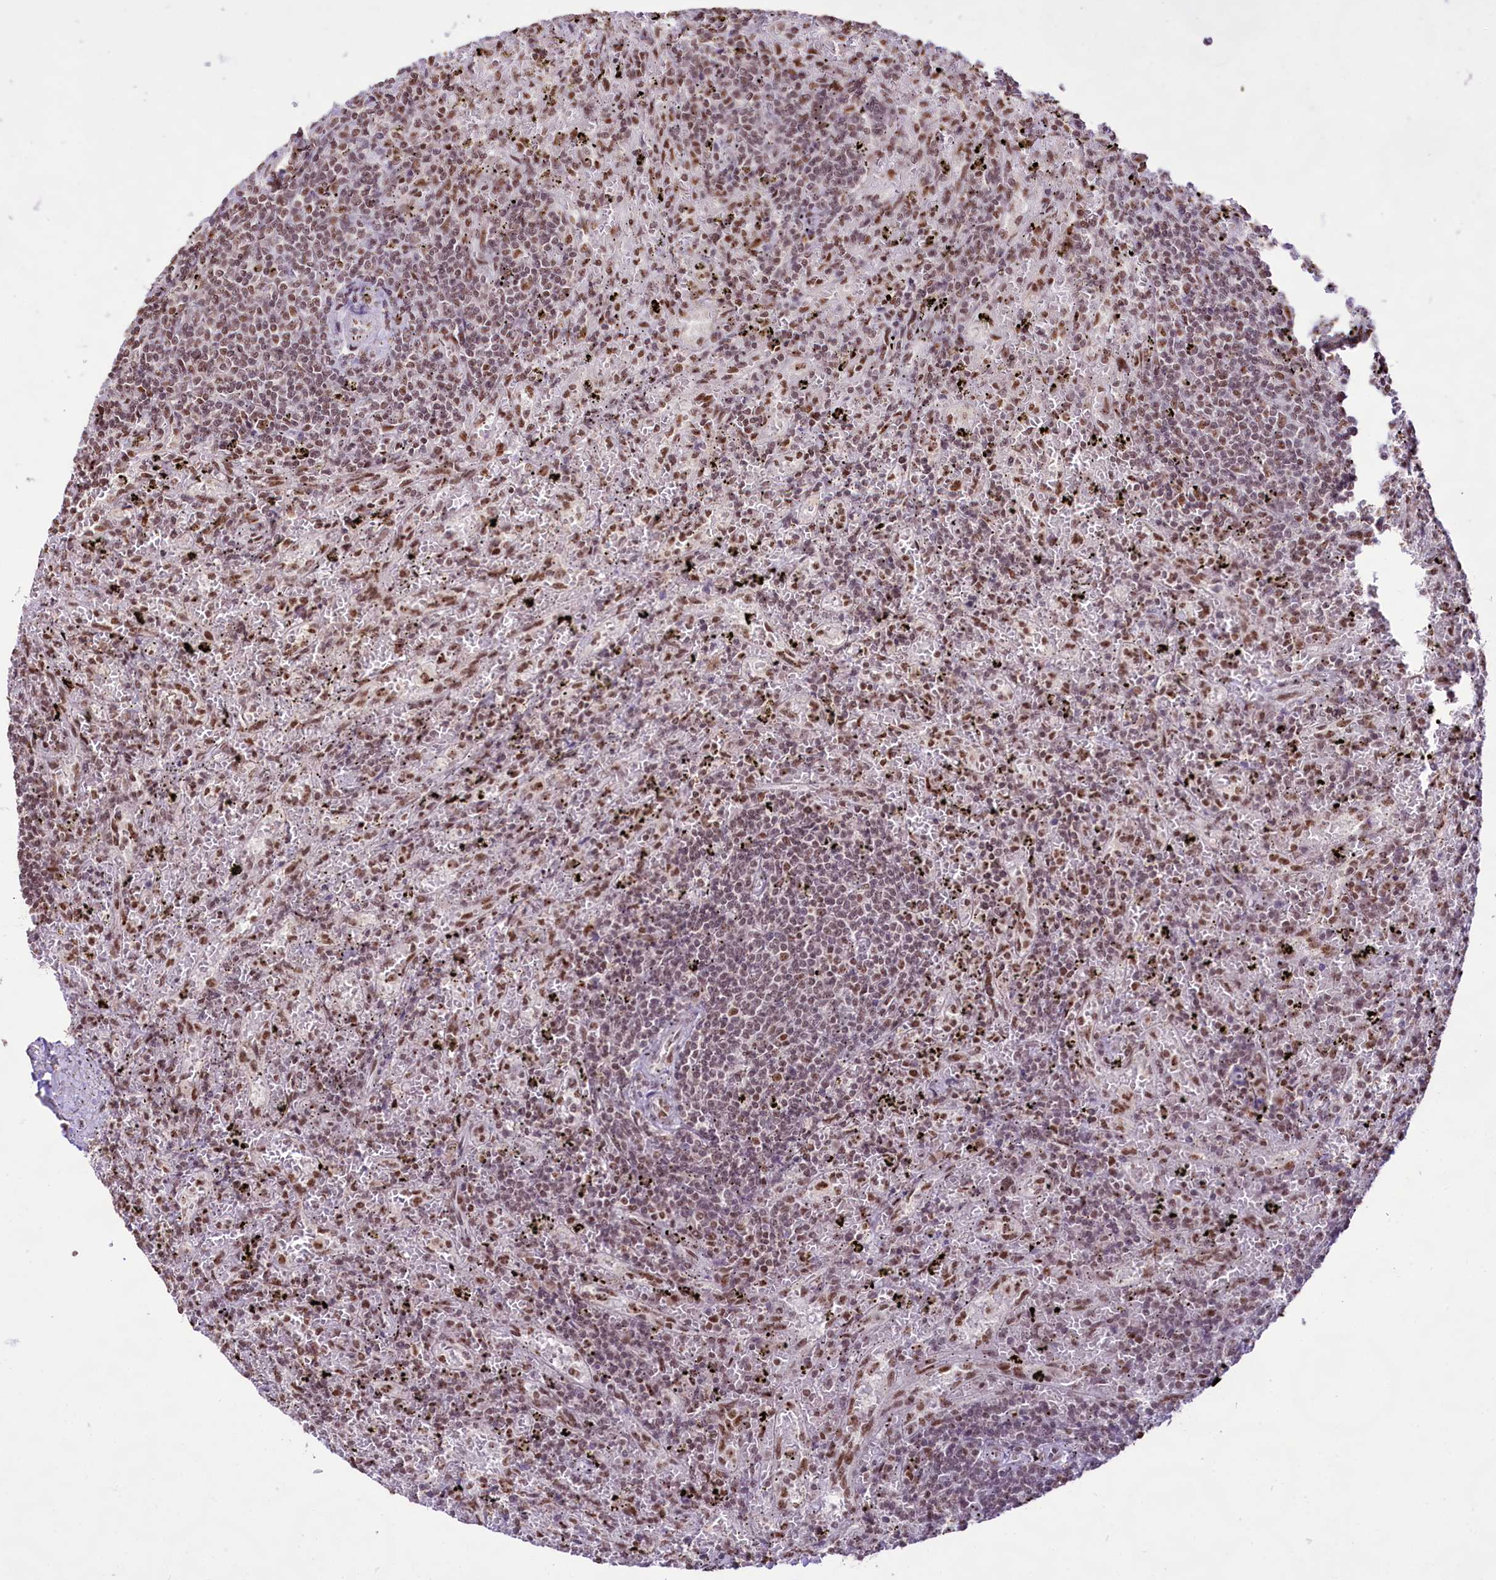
{"staining": {"intensity": "moderate", "quantity": "25%-75%", "location": "nuclear"}, "tissue": "lymphoma", "cell_type": "Tumor cells", "image_type": "cancer", "snomed": [{"axis": "morphology", "description": "Malignant lymphoma, non-Hodgkin's type, Low grade"}, {"axis": "topography", "description": "Spleen"}], "caption": "Protein expression analysis of malignant lymphoma, non-Hodgkin's type (low-grade) reveals moderate nuclear staining in about 25%-75% of tumor cells.", "gene": "HIRA", "patient": {"sex": "male", "age": 76}}